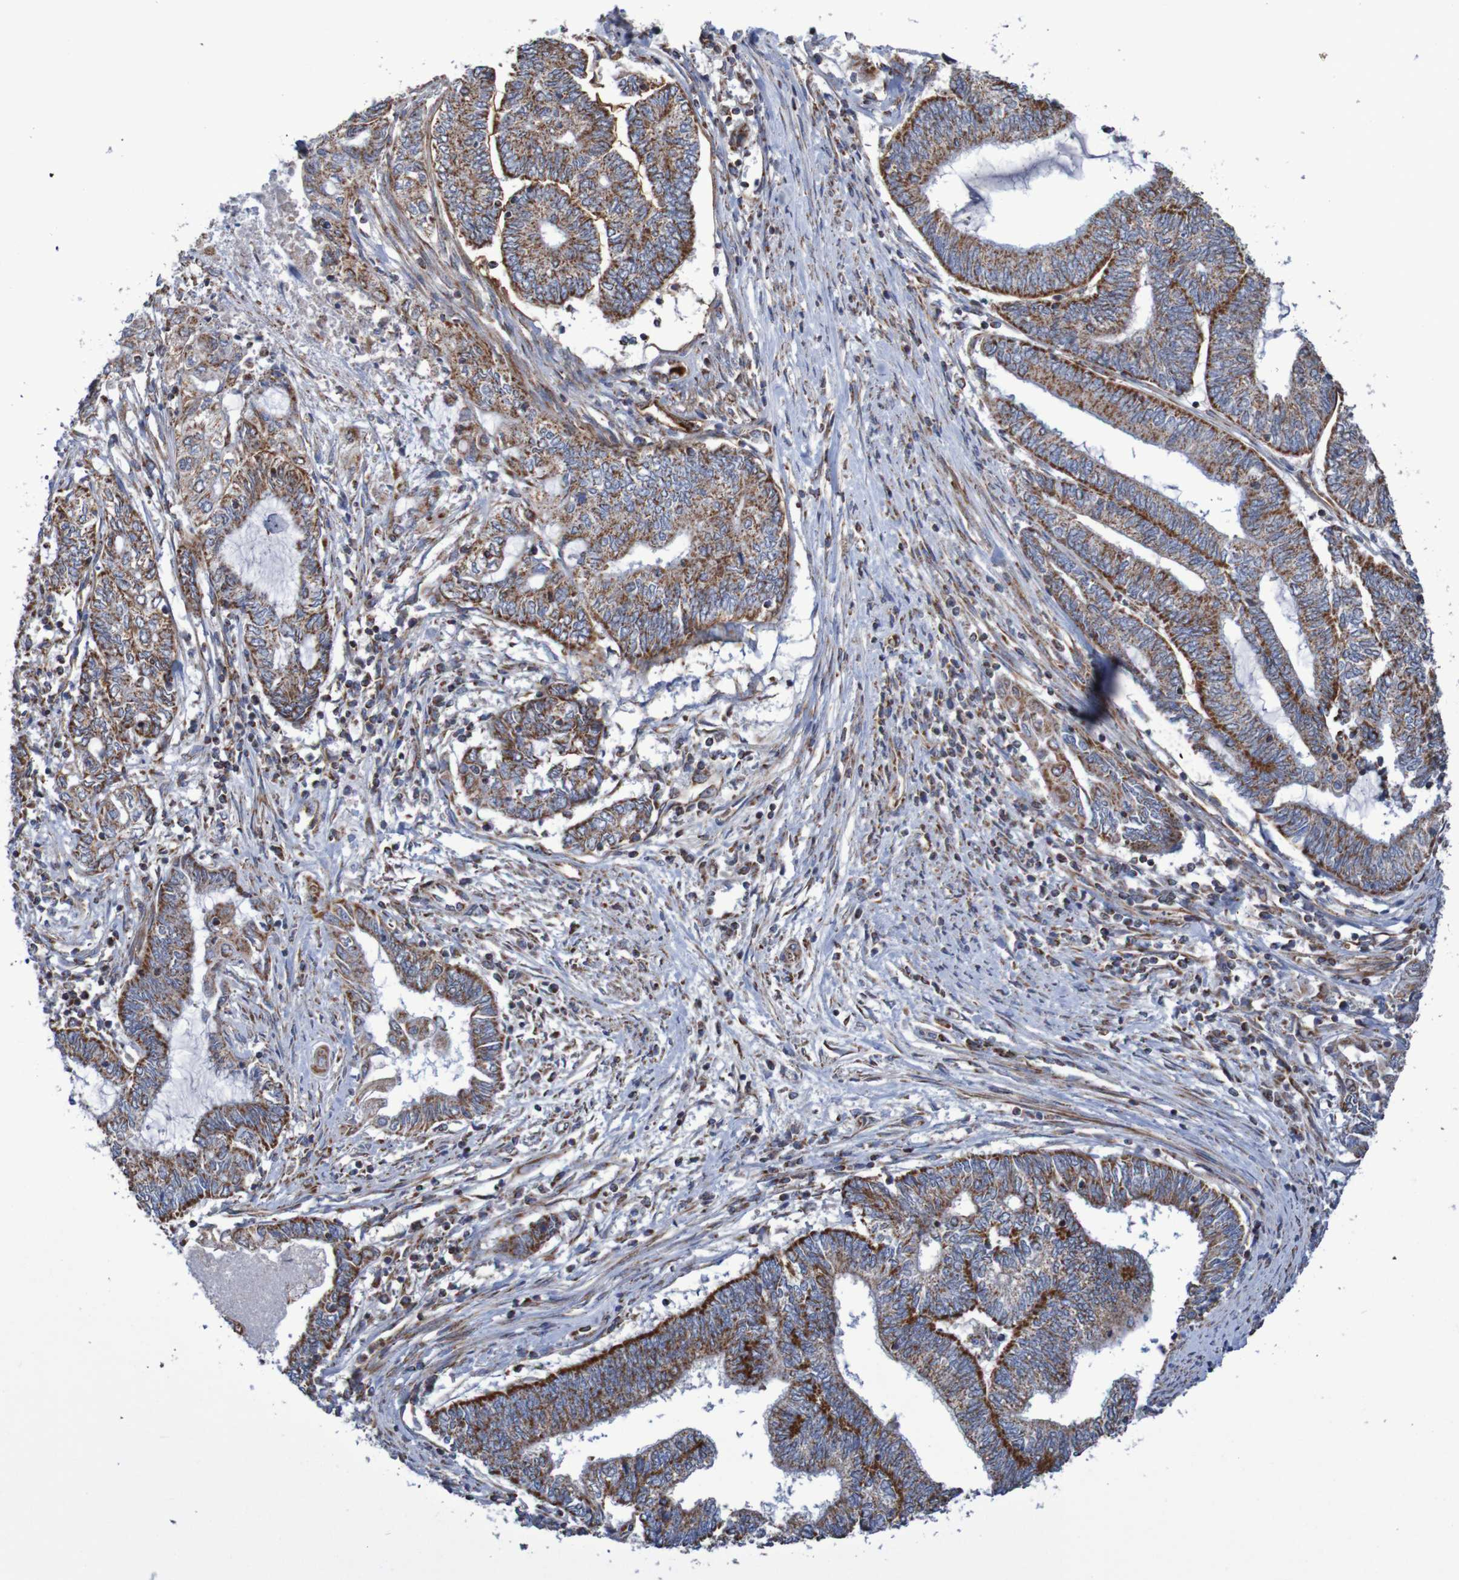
{"staining": {"intensity": "strong", "quantity": ">75%", "location": "cytoplasmic/membranous"}, "tissue": "endometrial cancer", "cell_type": "Tumor cells", "image_type": "cancer", "snomed": [{"axis": "morphology", "description": "Adenocarcinoma, NOS"}, {"axis": "topography", "description": "Uterus"}, {"axis": "topography", "description": "Endometrium"}], "caption": "This is an image of IHC staining of endometrial cancer, which shows strong expression in the cytoplasmic/membranous of tumor cells.", "gene": "MMEL1", "patient": {"sex": "female", "age": 70}}